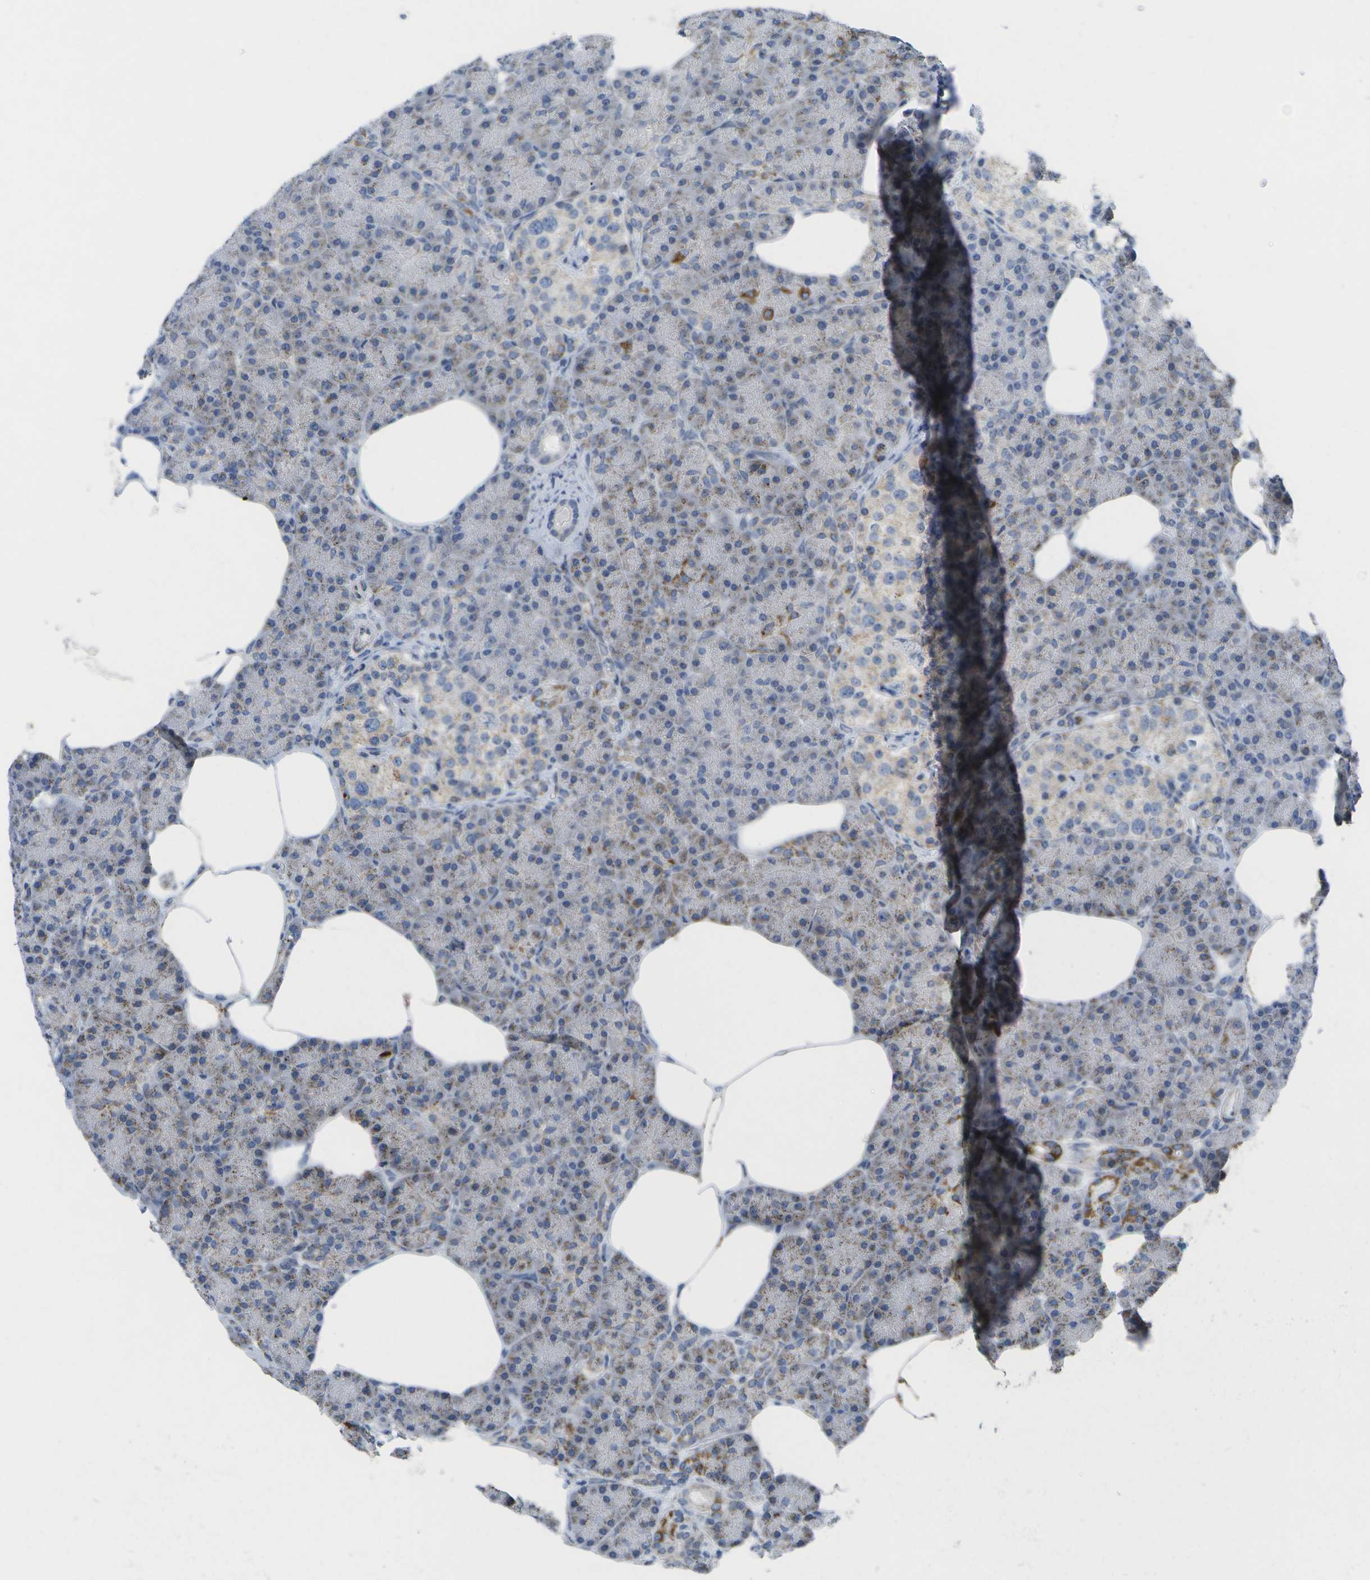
{"staining": {"intensity": "moderate", "quantity": "25%-75%", "location": "cytoplasmic/membranous"}, "tissue": "pancreas", "cell_type": "Exocrine glandular cells", "image_type": "normal", "snomed": [{"axis": "morphology", "description": "Normal tissue, NOS"}, {"axis": "topography", "description": "Pancreas"}], "caption": "Normal pancreas reveals moderate cytoplasmic/membranous expression in about 25%-75% of exocrine glandular cells, visualized by immunohistochemistry.", "gene": "TMEM223", "patient": {"sex": "female", "age": 70}}